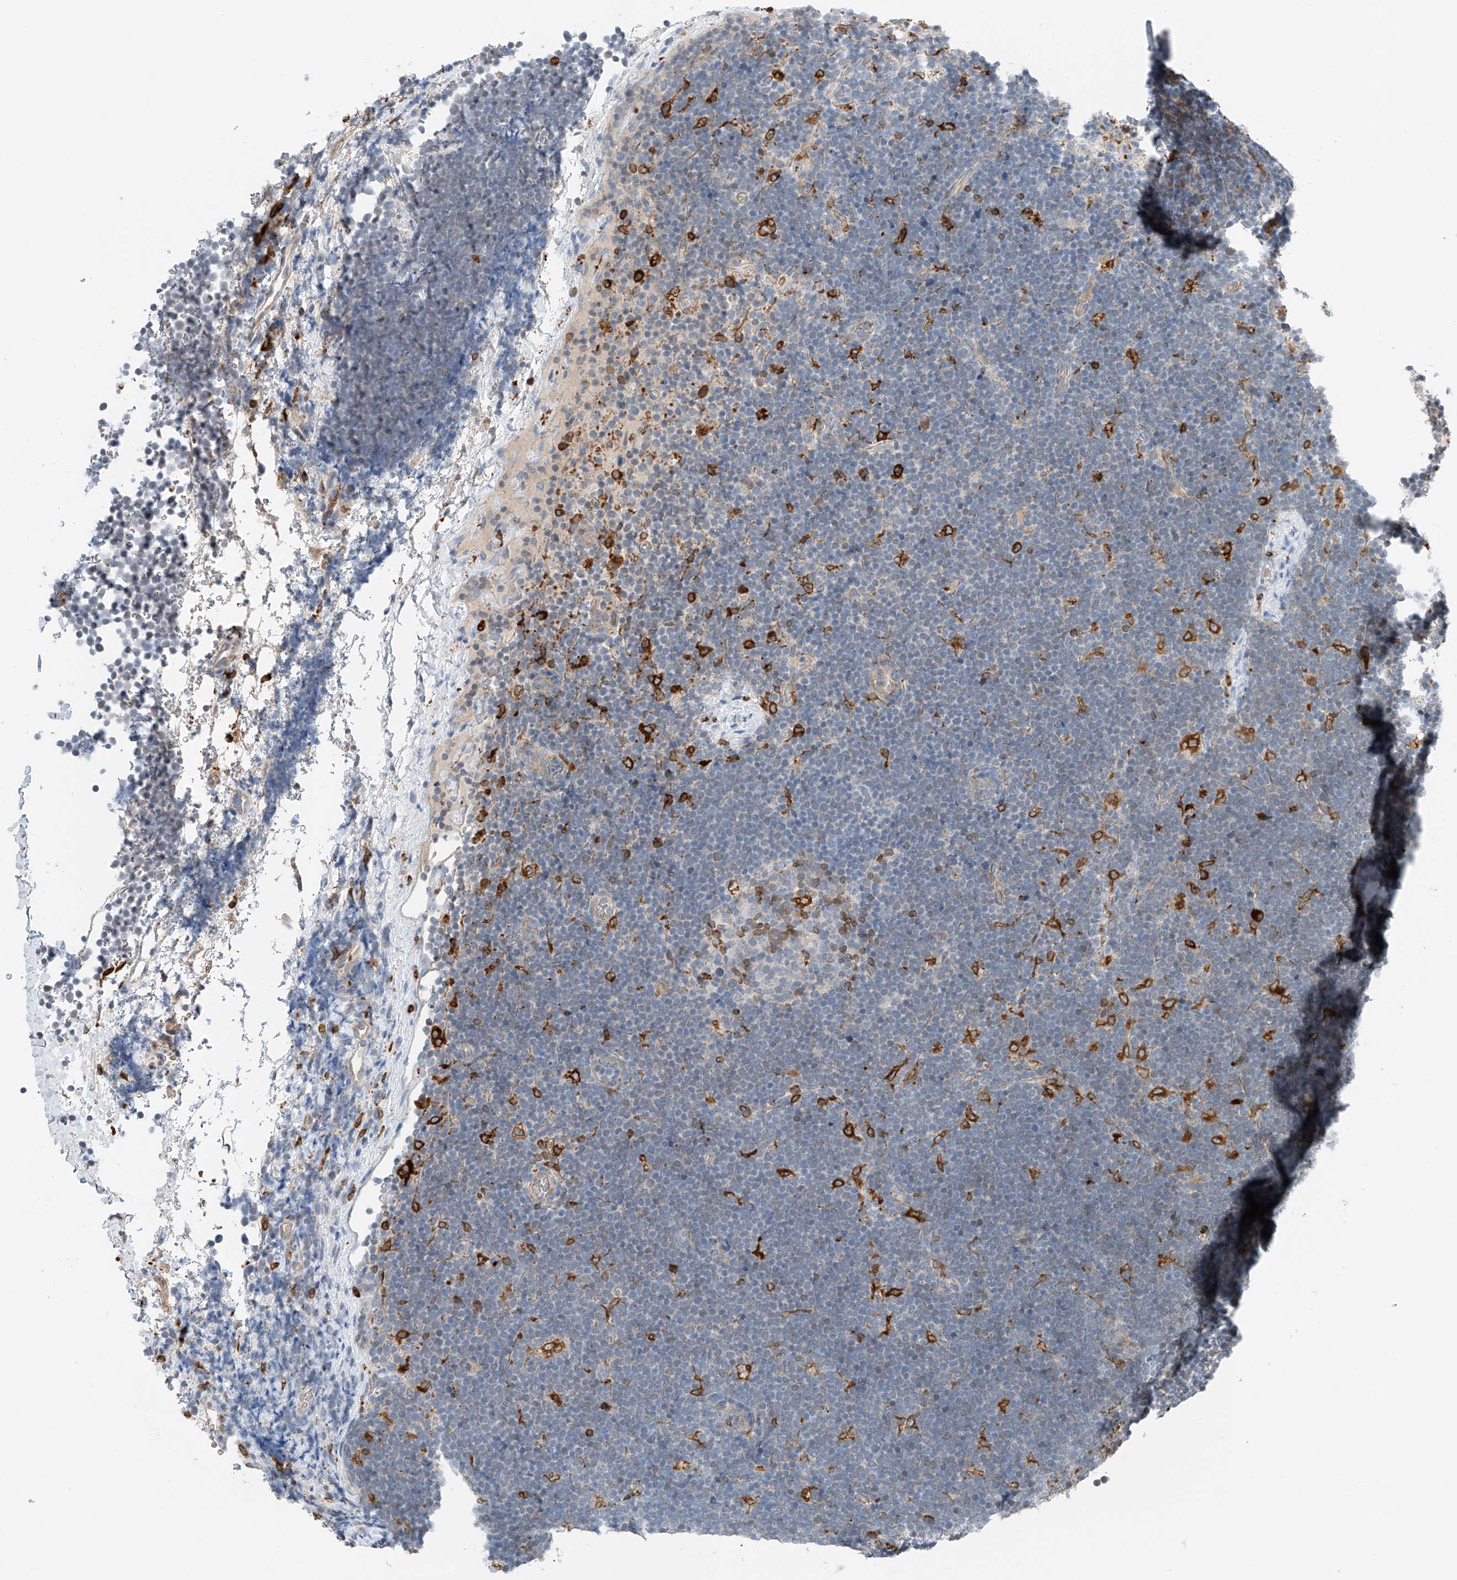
{"staining": {"intensity": "negative", "quantity": "none", "location": "none"}, "tissue": "lymphoma", "cell_type": "Tumor cells", "image_type": "cancer", "snomed": [{"axis": "morphology", "description": "Malignant lymphoma, non-Hodgkin's type, High grade"}, {"axis": "topography", "description": "Lymph node"}], "caption": "DAB (3,3'-diaminobenzidine) immunohistochemical staining of human lymphoma demonstrates no significant expression in tumor cells.", "gene": "TBXAS1", "patient": {"sex": "male", "age": 13}}